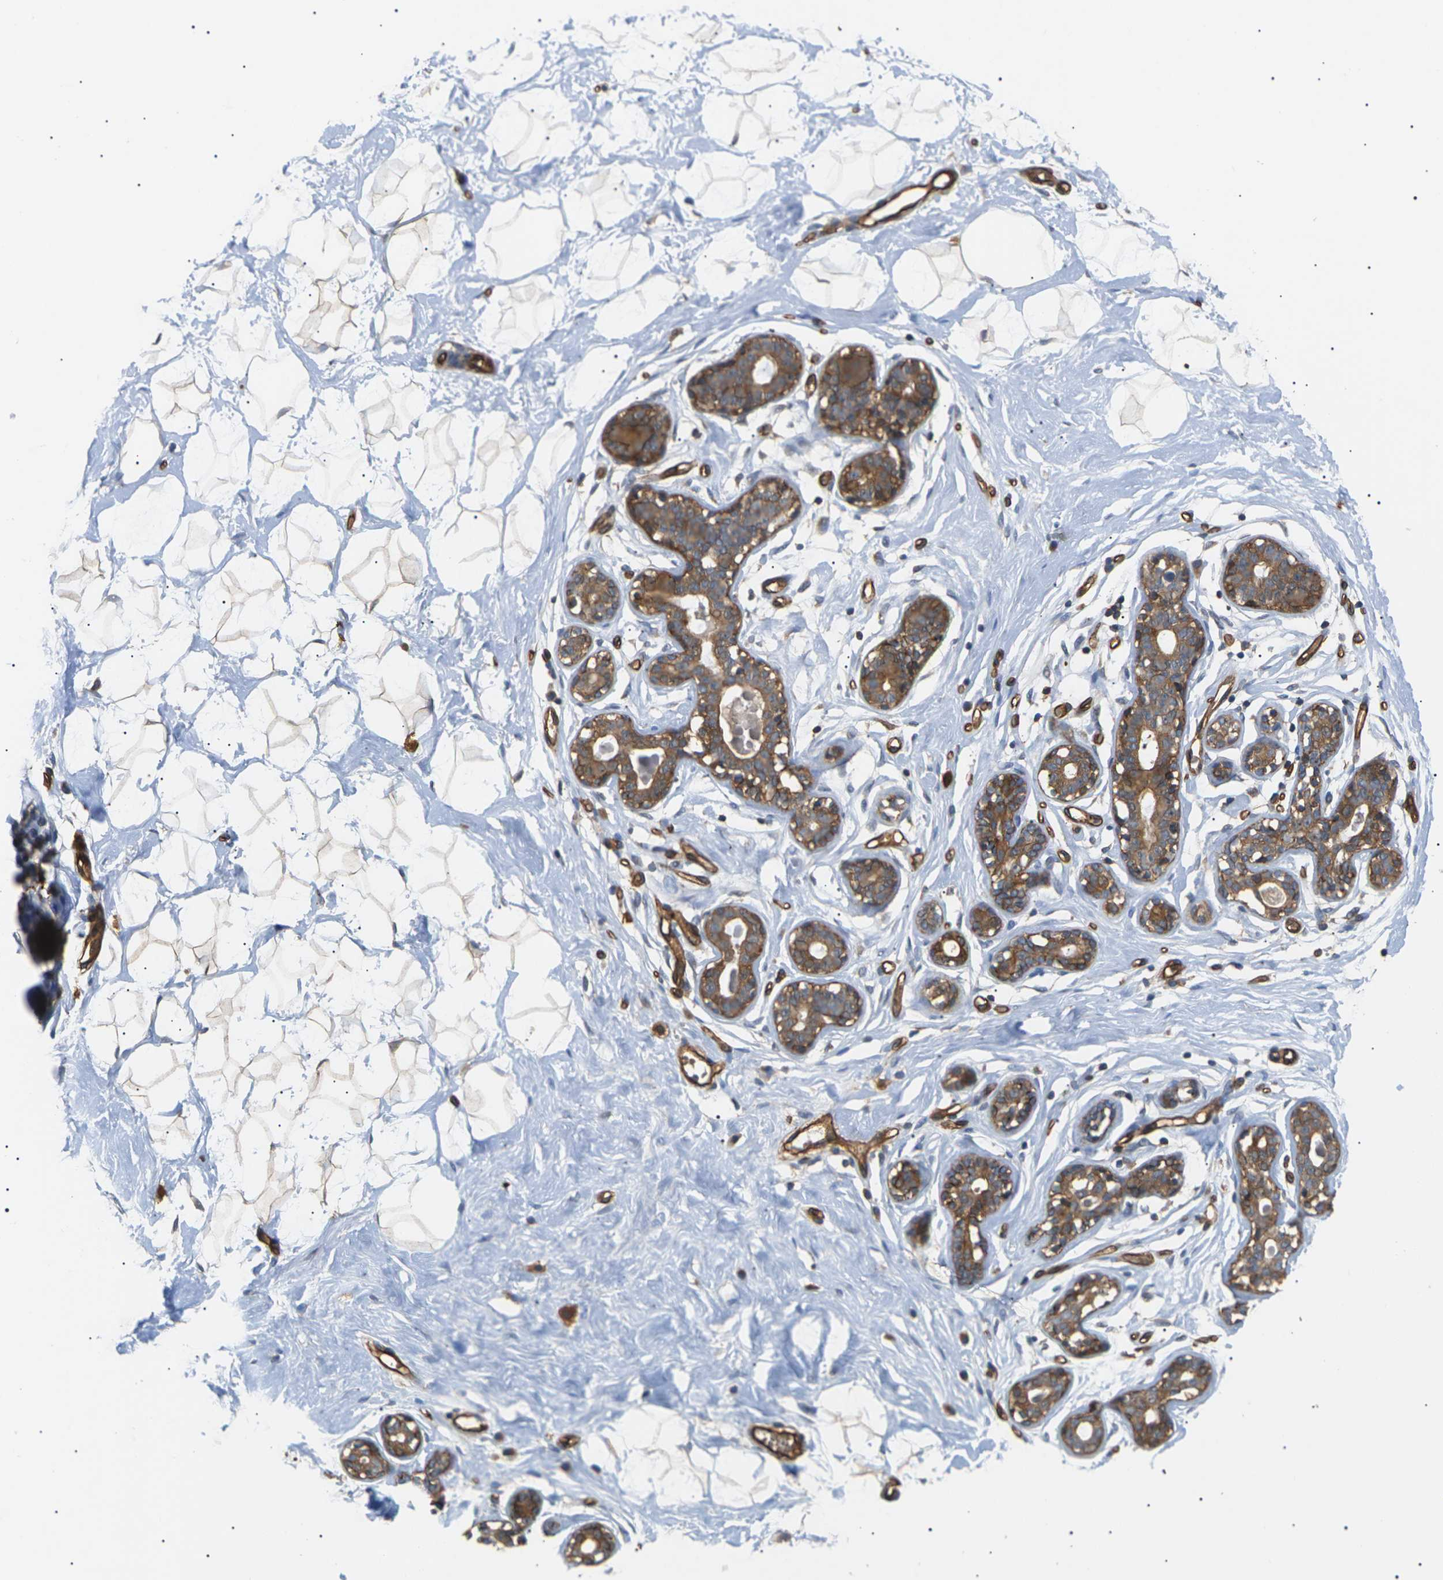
{"staining": {"intensity": "weak", "quantity": "25%-75%", "location": "cytoplasmic/membranous"}, "tissue": "breast", "cell_type": "Adipocytes", "image_type": "normal", "snomed": [{"axis": "morphology", "description": "Normal tissue, NOS"}, {"axis": "topography", "description": "Breast"}], "caption": "Protein staining of benign breast reveals weak cytoplasmic/membranous positivity in approximately 25%-75% of adipocytes.", "gene": "TMTC4", "patient": {"sex": "female", "age": 23}}